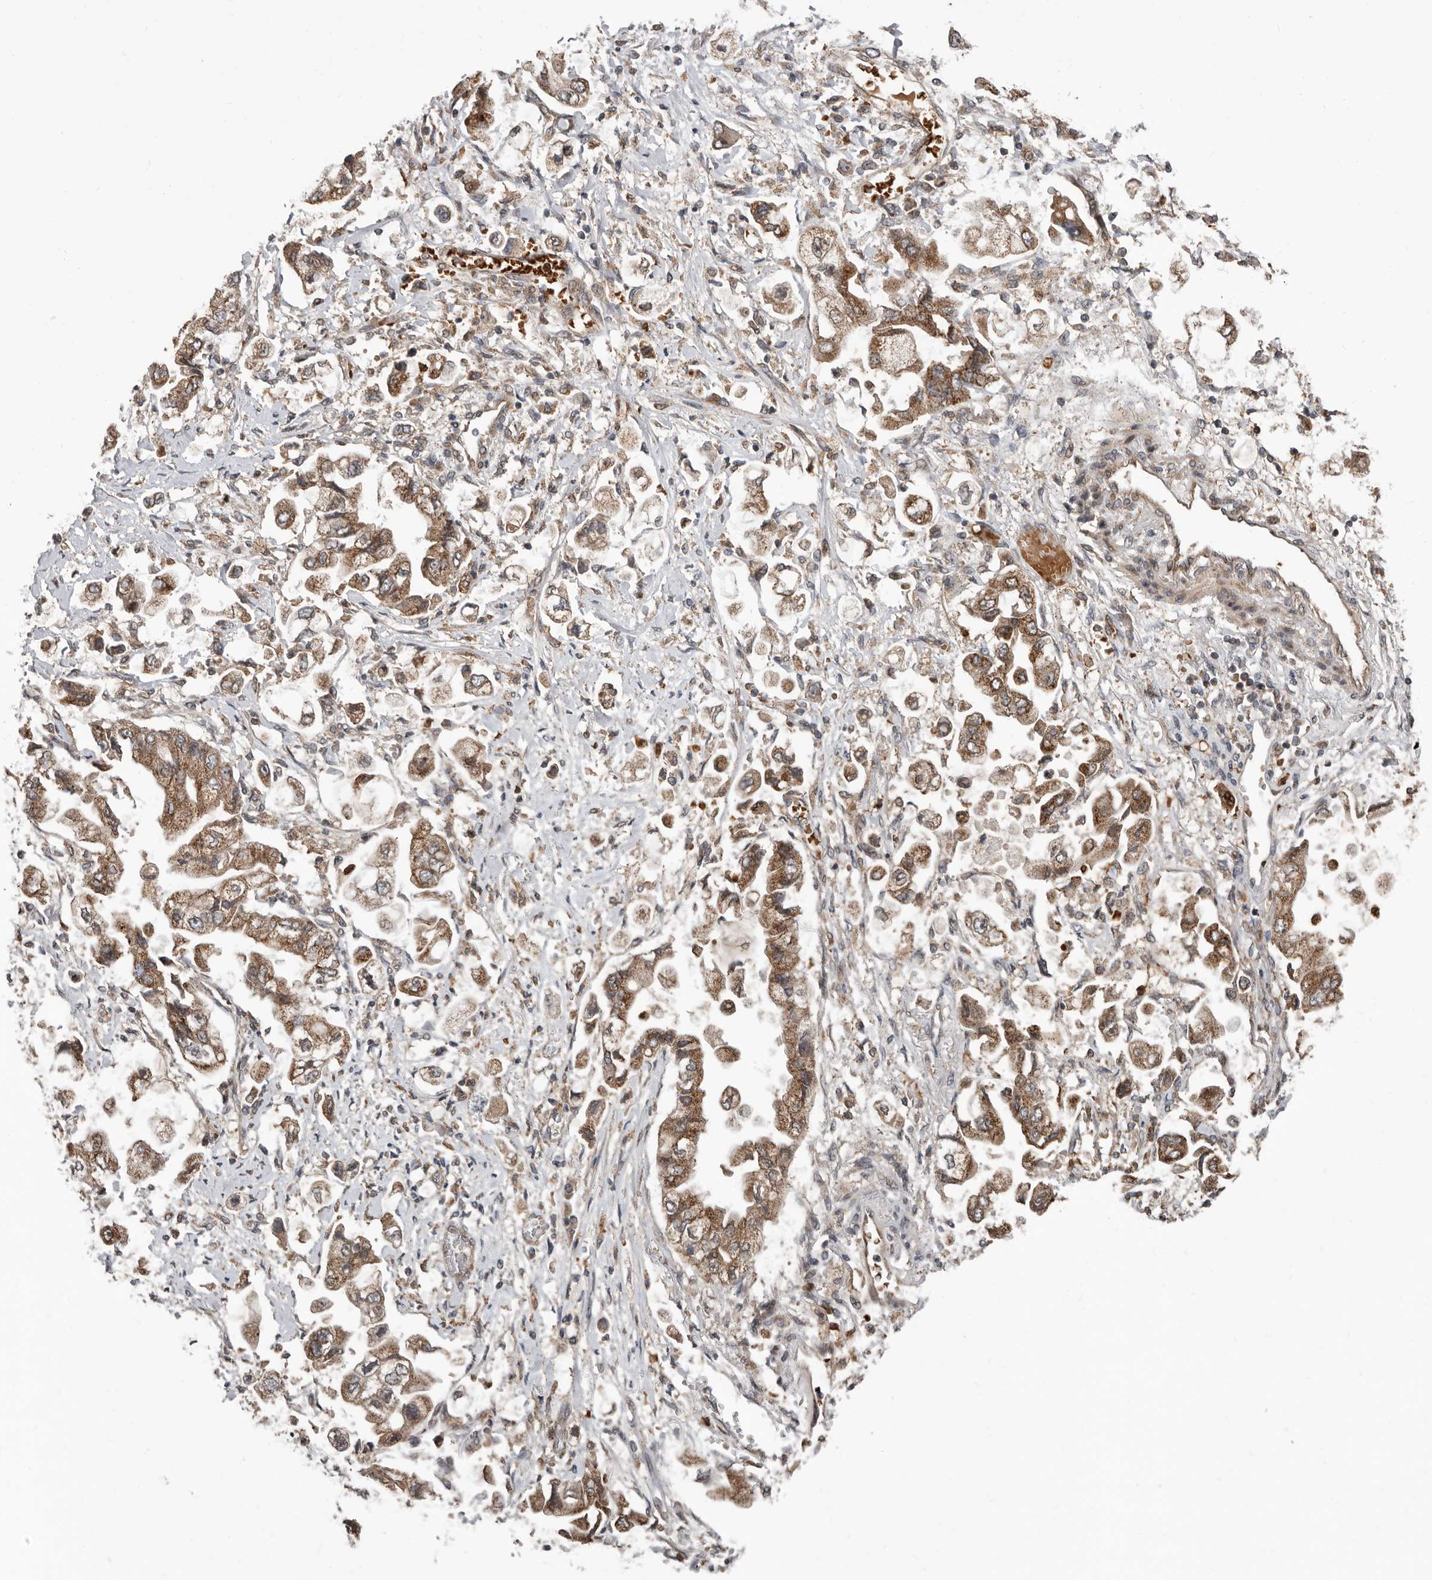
{"staining": {"intensity": "moderate", "quantity": ">75%", "location": "cytoplasmic/membranous"}, "tissue": "stomach cancer", "cell_type": "Tumor cells", "image_type": "cancer", "snomed": [{"axis": "morphology", "description": "Adenocarcinoma, NOS"}, {"axis": "topography", "description": "Stomach"}], "caption": "Protein expression by IHC demonstrates moderate cytoplasmic/membranous staining in about >75% of tumor cells in stomach cancer (adenocarcinoma). The staining was performed using DAB (3,3'-diaminobenzidine) to visualize the protein expression in brown, while the nuclei were stained in blue with hematoxylin (Magnification: 20x).", "gene": "FGFR4", "patient": {"sex": "male", "age": 62}}